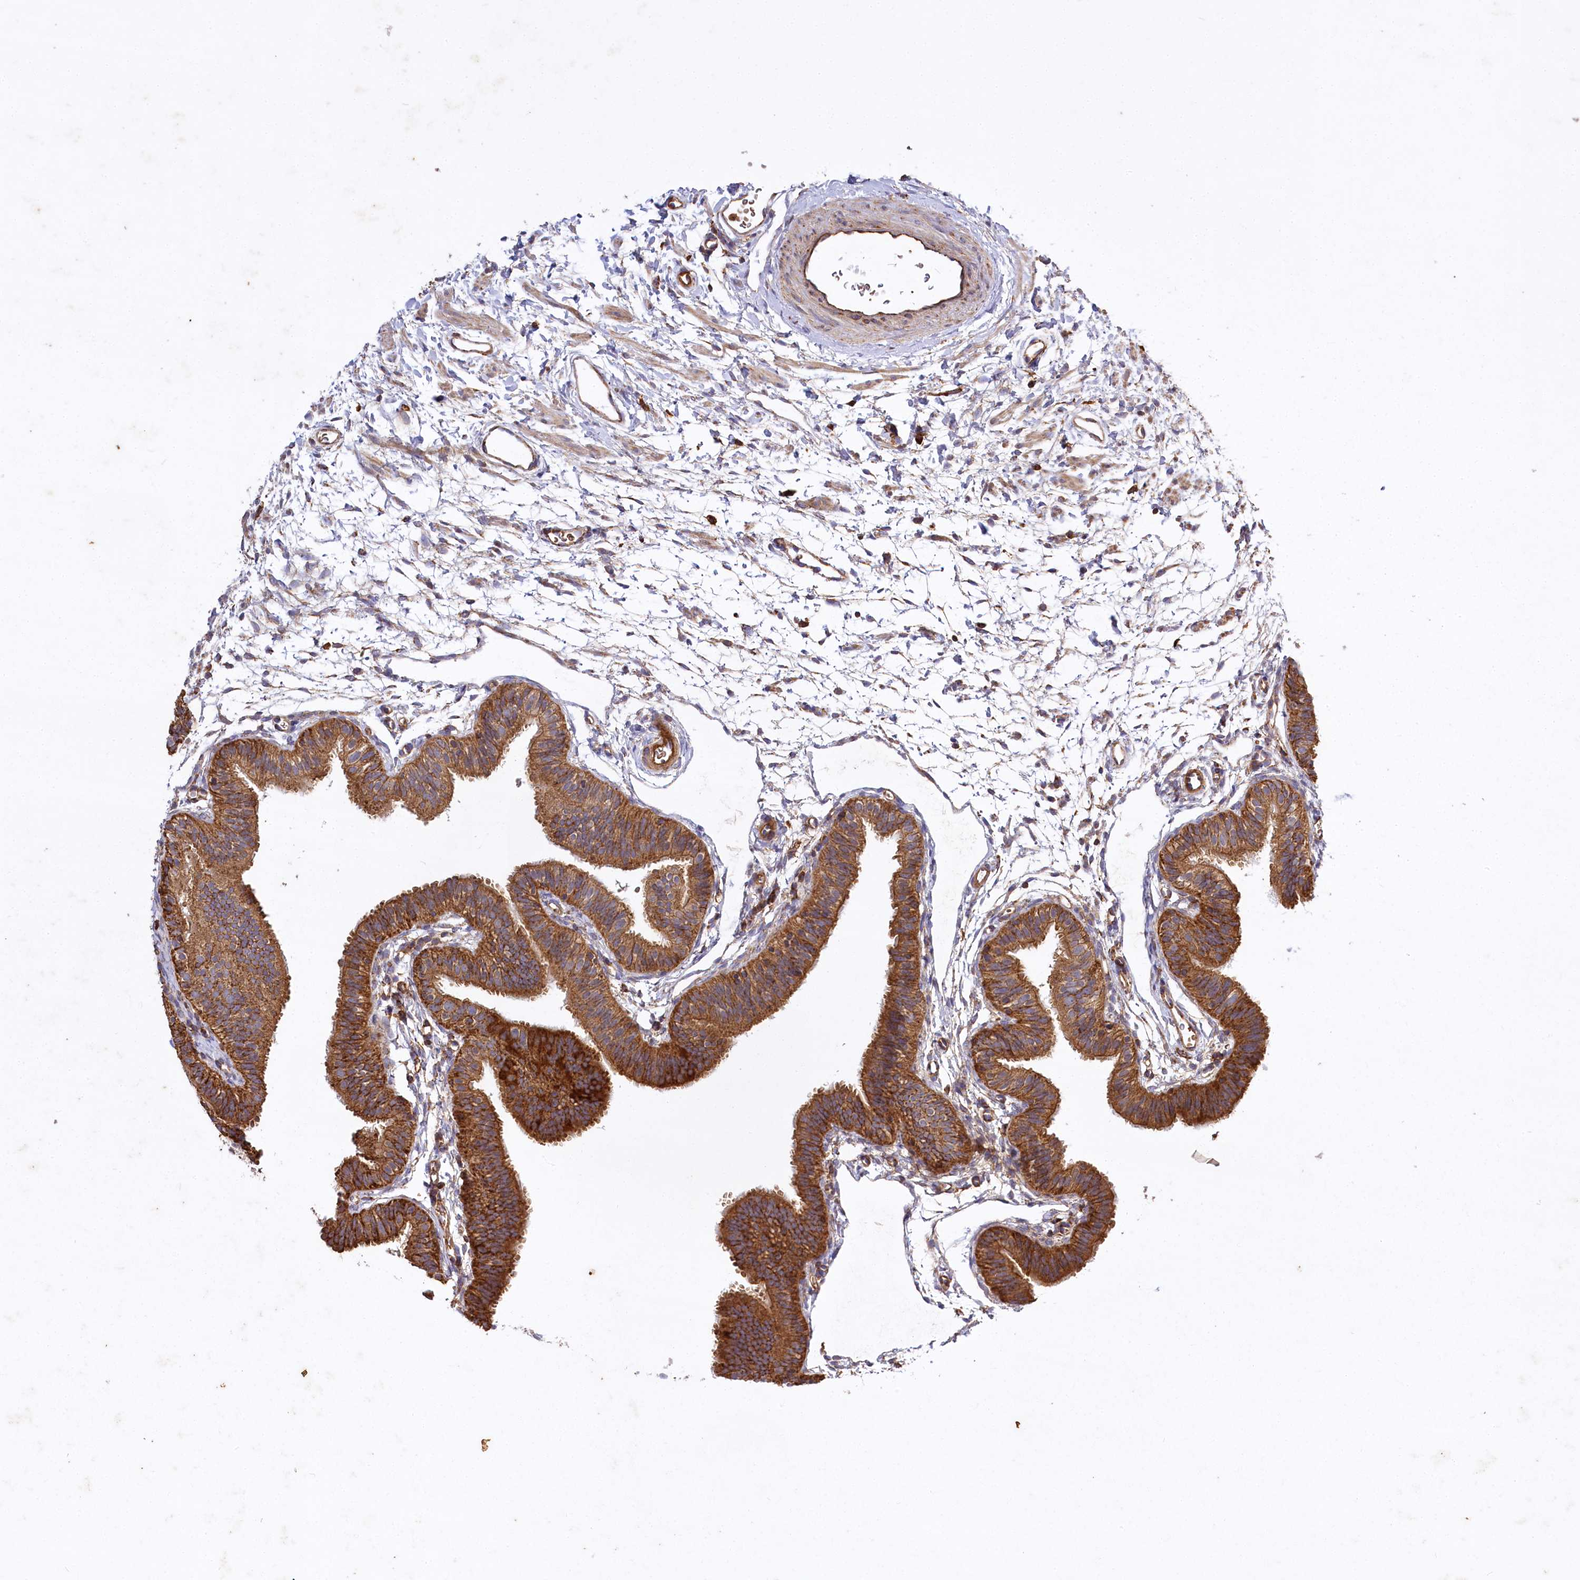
{"staining": {"intensity": "strong", "quantity": ">75%", "location": "cytoplasmic/membranous"}, "tissue": "fallopian tube", "cell_type": "Glandular cells", "image_type": "normal", "snomed": [{"axis": "morphology", "description": "Normal tissue, NOS"}, {"axis": "topography", "description": "Fallopian tube"}], "caption": "Protein analysis of unremarkable fallopian tube demonstrates strong cytoplasmic/membranous staining in about >75% of glandular cells.", "gene": "CARD19", "patient": {"sex": "female", "age": 35}}